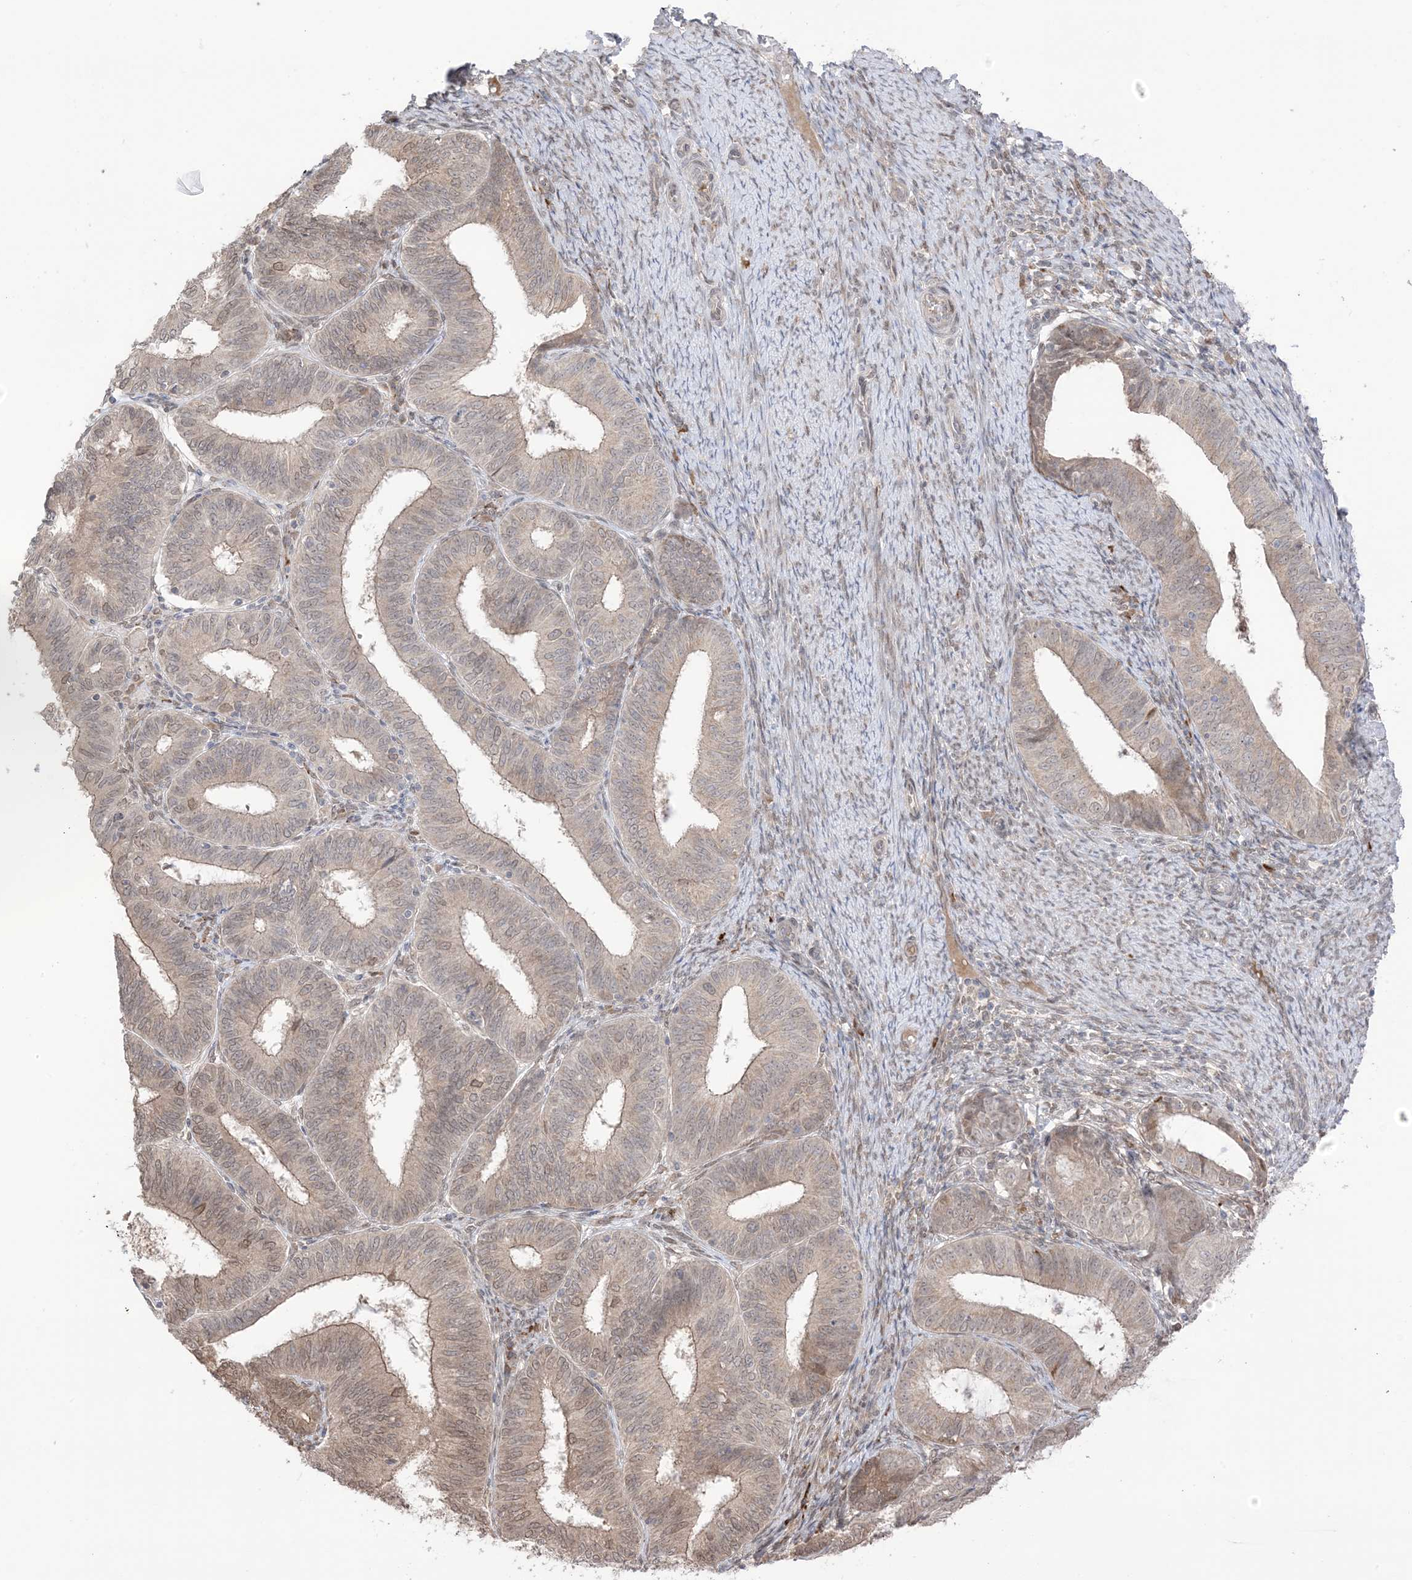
{"staining": {"intensity": "weak", "quantity": ">75%", "location": "cytoplasmic/membranous,nuclear"}, "tissue": "endometrial cancer", "cell_type": "Tumor cells", "image_type": "cancer", "snomed": [{"axis": "morphology", "description": "Adenocarcinoma, NOS"}, {"axis": "topography", "description": "Endometrium"}], "caption": "Immunohistochemical staining of endometrial cancer (adenocarcinoma) displays weak cytoplasmic/membranous and nuclear protein positivity in about >75% of tumor cells.", "gene": "UBE2E2", "patient": {"sex": "female", "age": 51}}